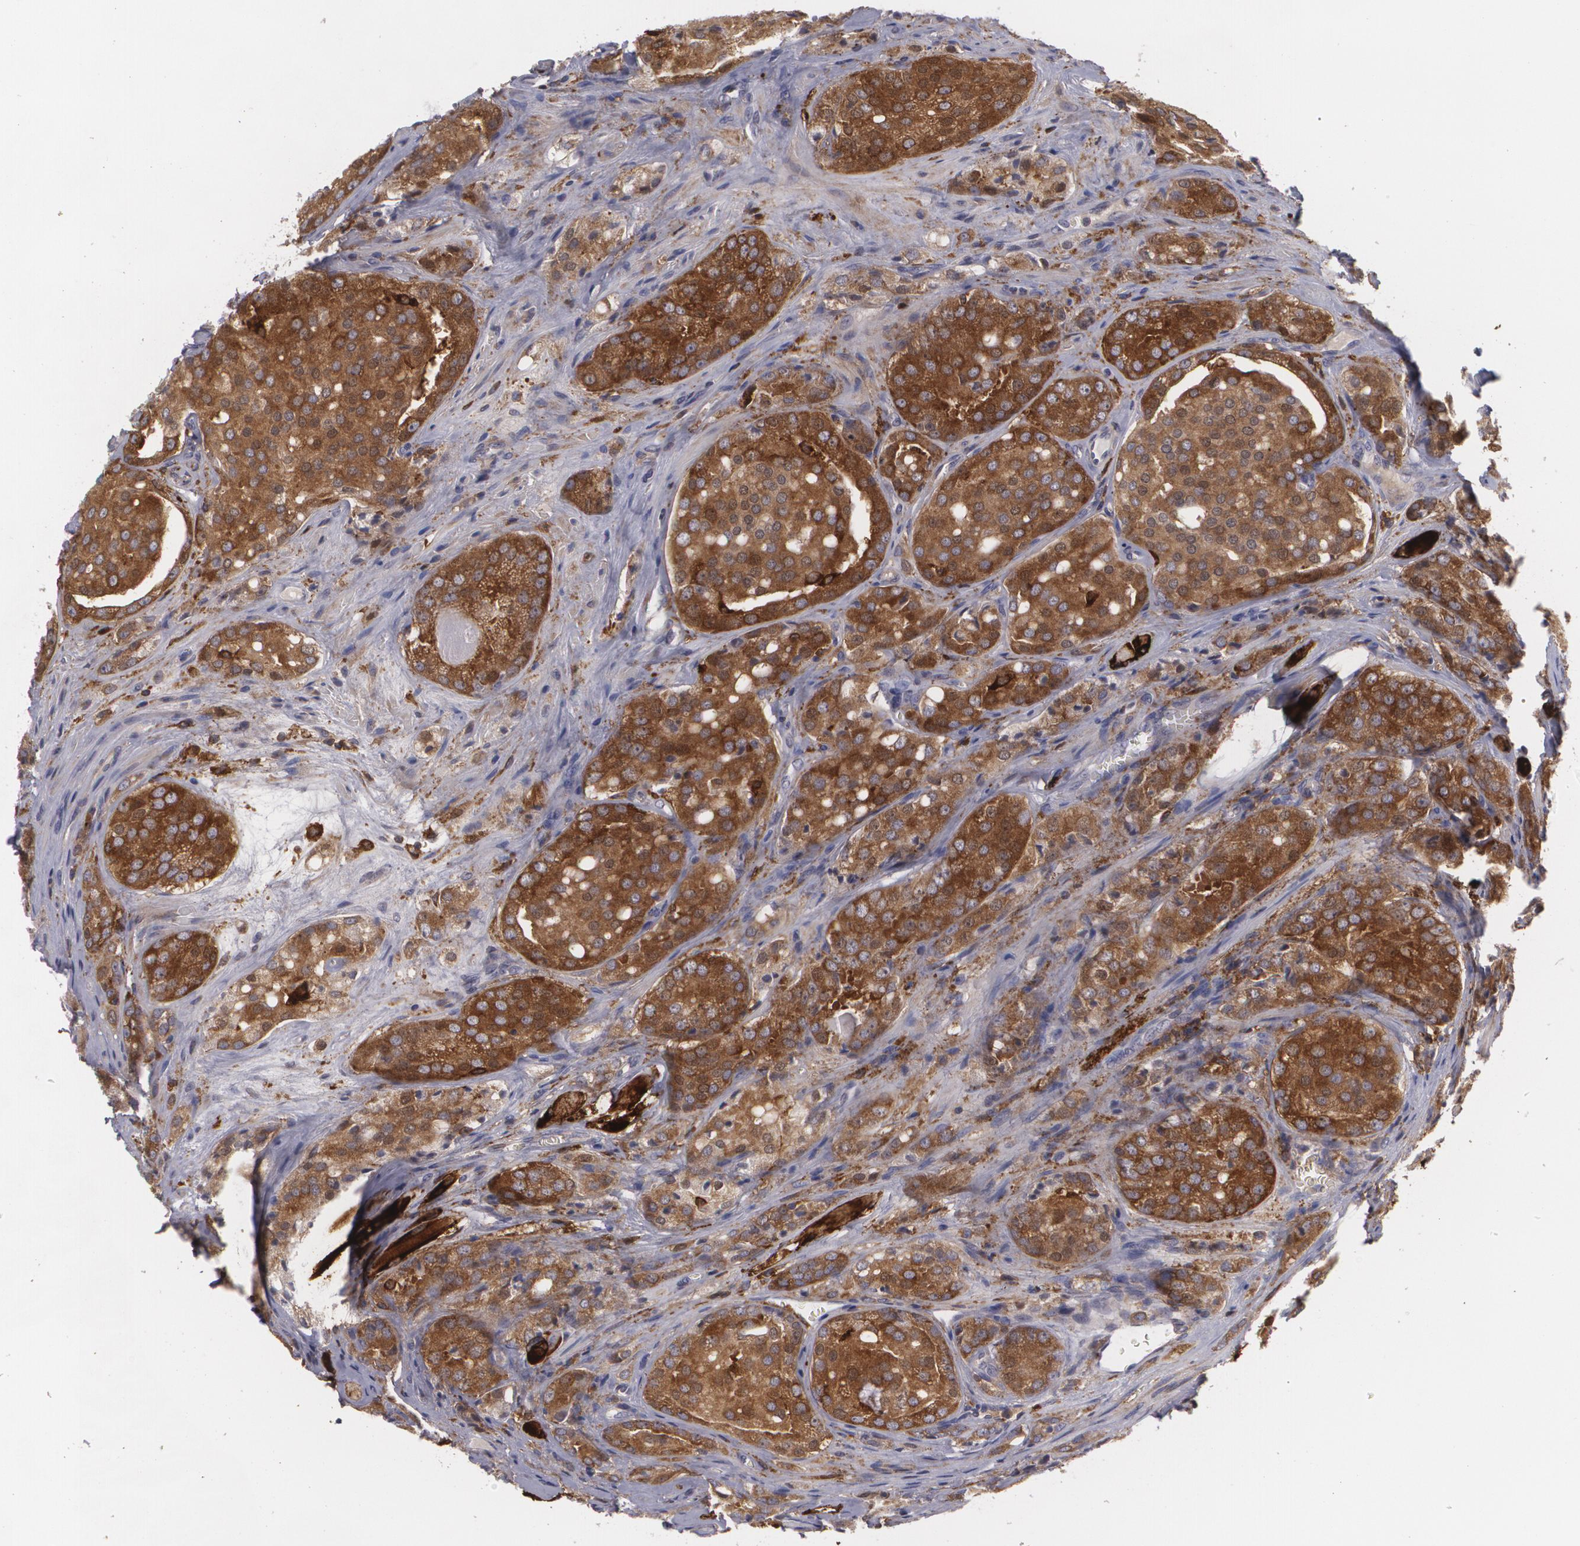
{"staining": {"intensity": "strong", "quantity": ">75%", "location": "cytoplasmic/membranous"}, "tissue": "prostate cancer", "cell_type": "Tumor cells", "image_type": "cancer", "snomed": [{"axis": "morphology", "description": "Adenocarcinoma, Medium grade"}, {"axis": "topography", "description": "Prostate"}], "caption": "Immunohistochemical staining of prostate adenocarcinoma (medium-grade) shows high levels of strong cytoplasmic/membranous protein expression in approximately >75% of tumor cells. (Brightfield microscopy of DAB IHC at high magnification).", "gene": "BIN1", "patient": {"sex": "male", "age": 60}}